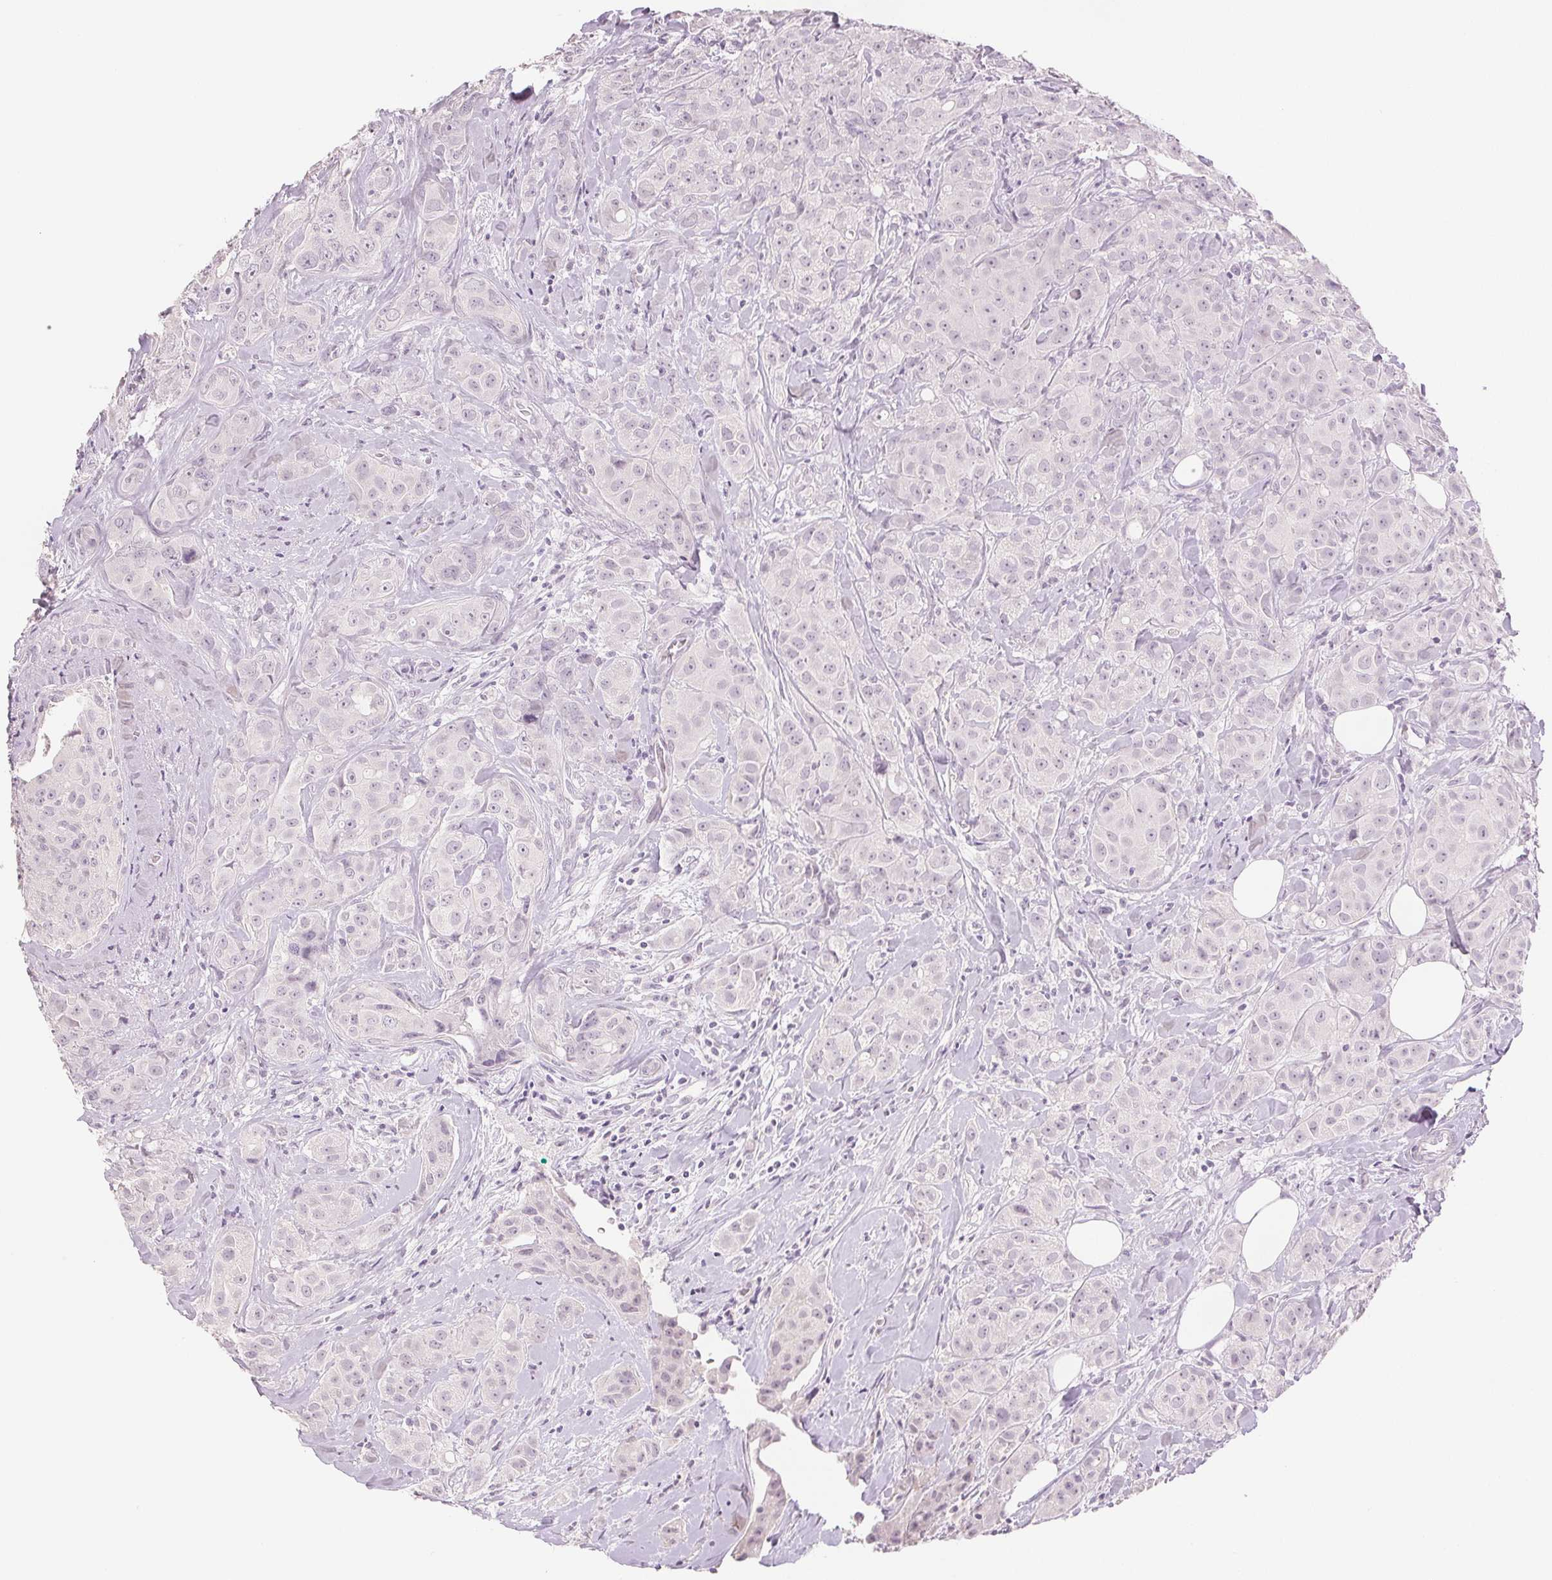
{"staining": {"intensity": "negative", "quantity": "none", "location": "none"}, "tissue": "breast cancer", "cell_type": "Tumor cells", "image_type": "cancer", "snomed": [{"axis": "morphology", "description": "Duct carcinoma"}, {"axis": "topography", "description": "Breast"}], "caption": "Breast cancer (invasive ductal carcinoma) was stained to show a protein in brown. There is no significant positivity in tumor cells.", "gene": "SCGN", "patient": {"sex": "female", "age": 43}}